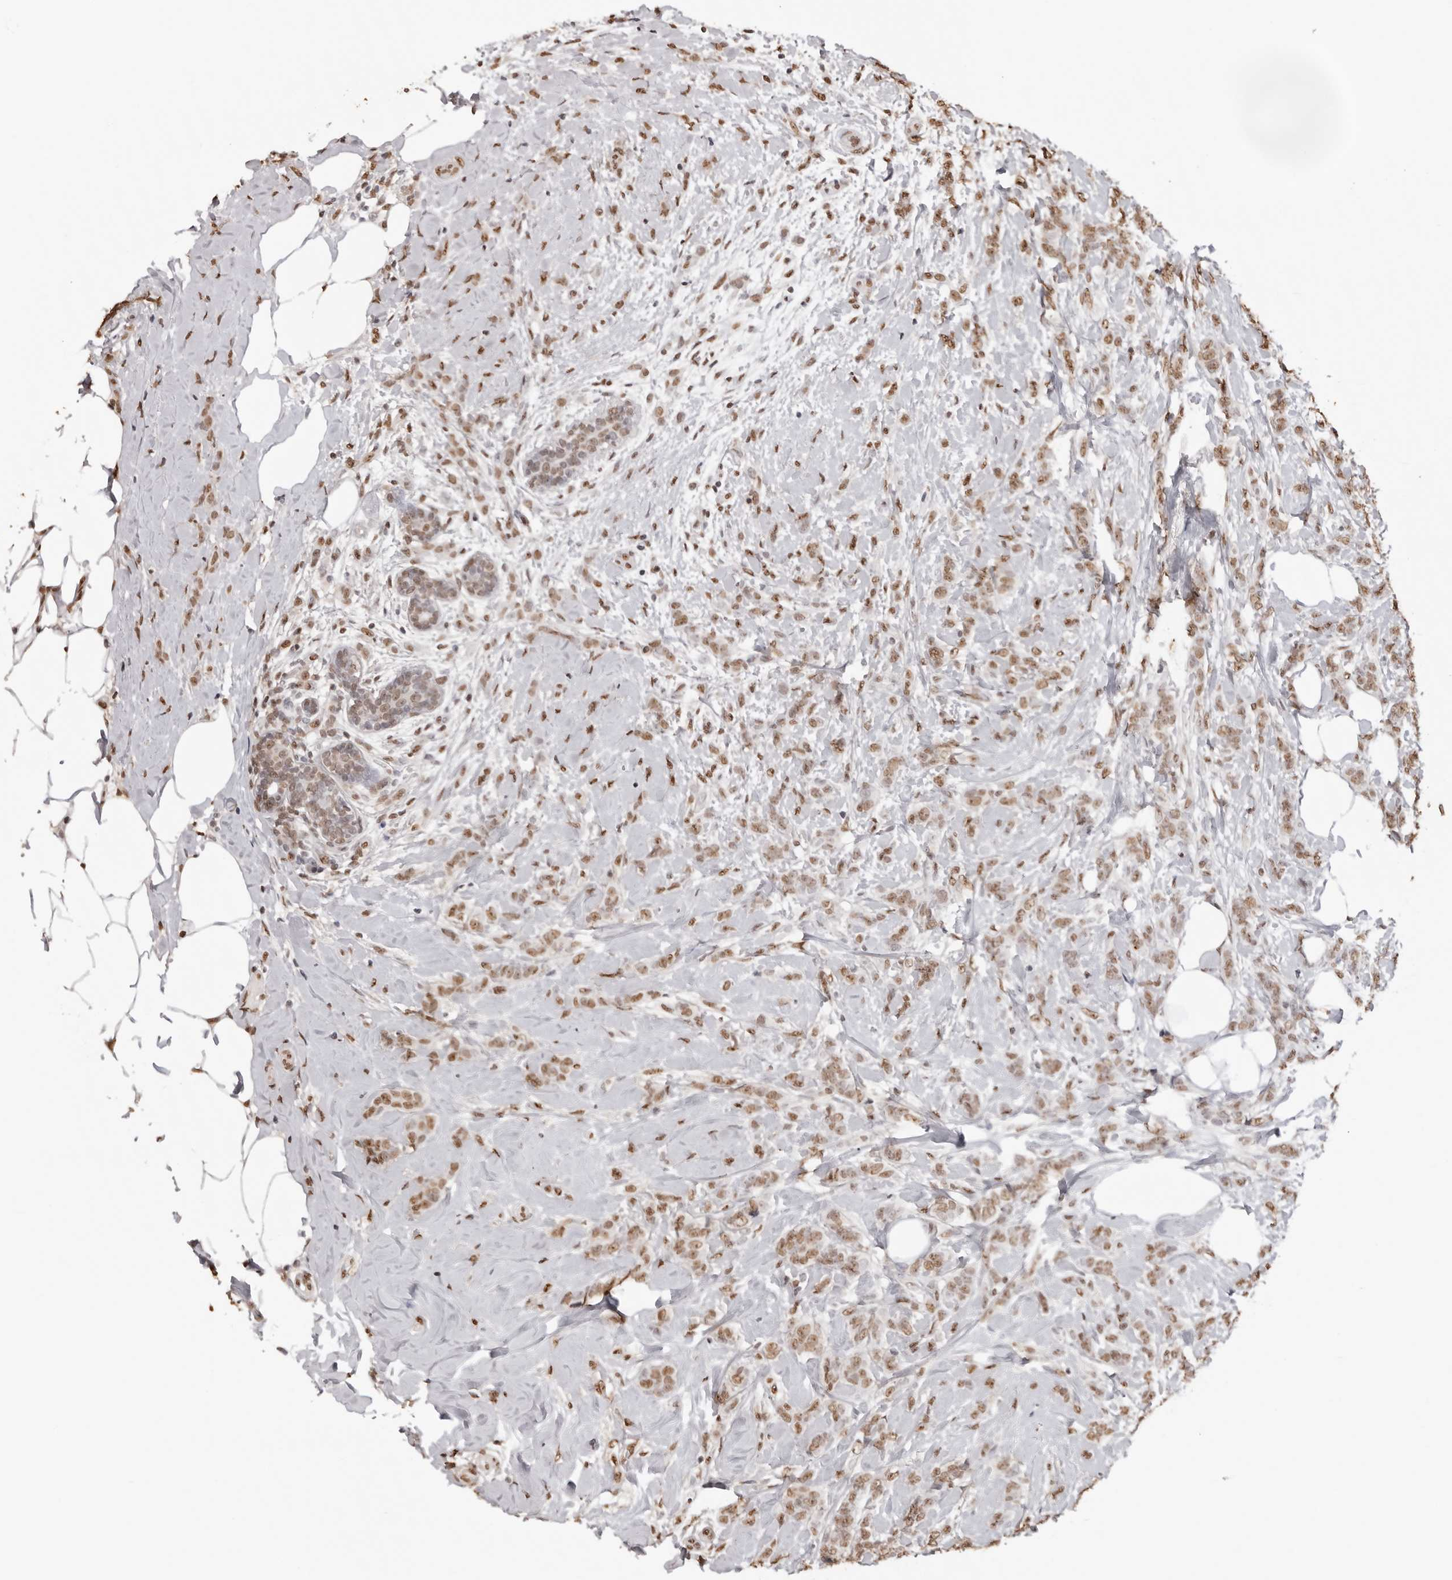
{"staining": {"intensity": "moderate", "quantity": ">75%", "location": "nuclear"}, "tissue": "breast cancer", "cell_type": "Tumor cells", "image_type": "cancer", "snomed": [{"axis": "morphology", "description": "Lobular carcinoma, in situ"}, {"axis": "morphology", "description": "Lobular carcinoma"}, {"axis": "topography", "description": "Breast"}], "caption": "Protein positivity by IHC displays moderate nuclear expression in approximately >75% of tumor cells in breast lobular carcinoma in situ.", "gene": "OLIG3", "patient": {"sex": "female", "age": 41}}